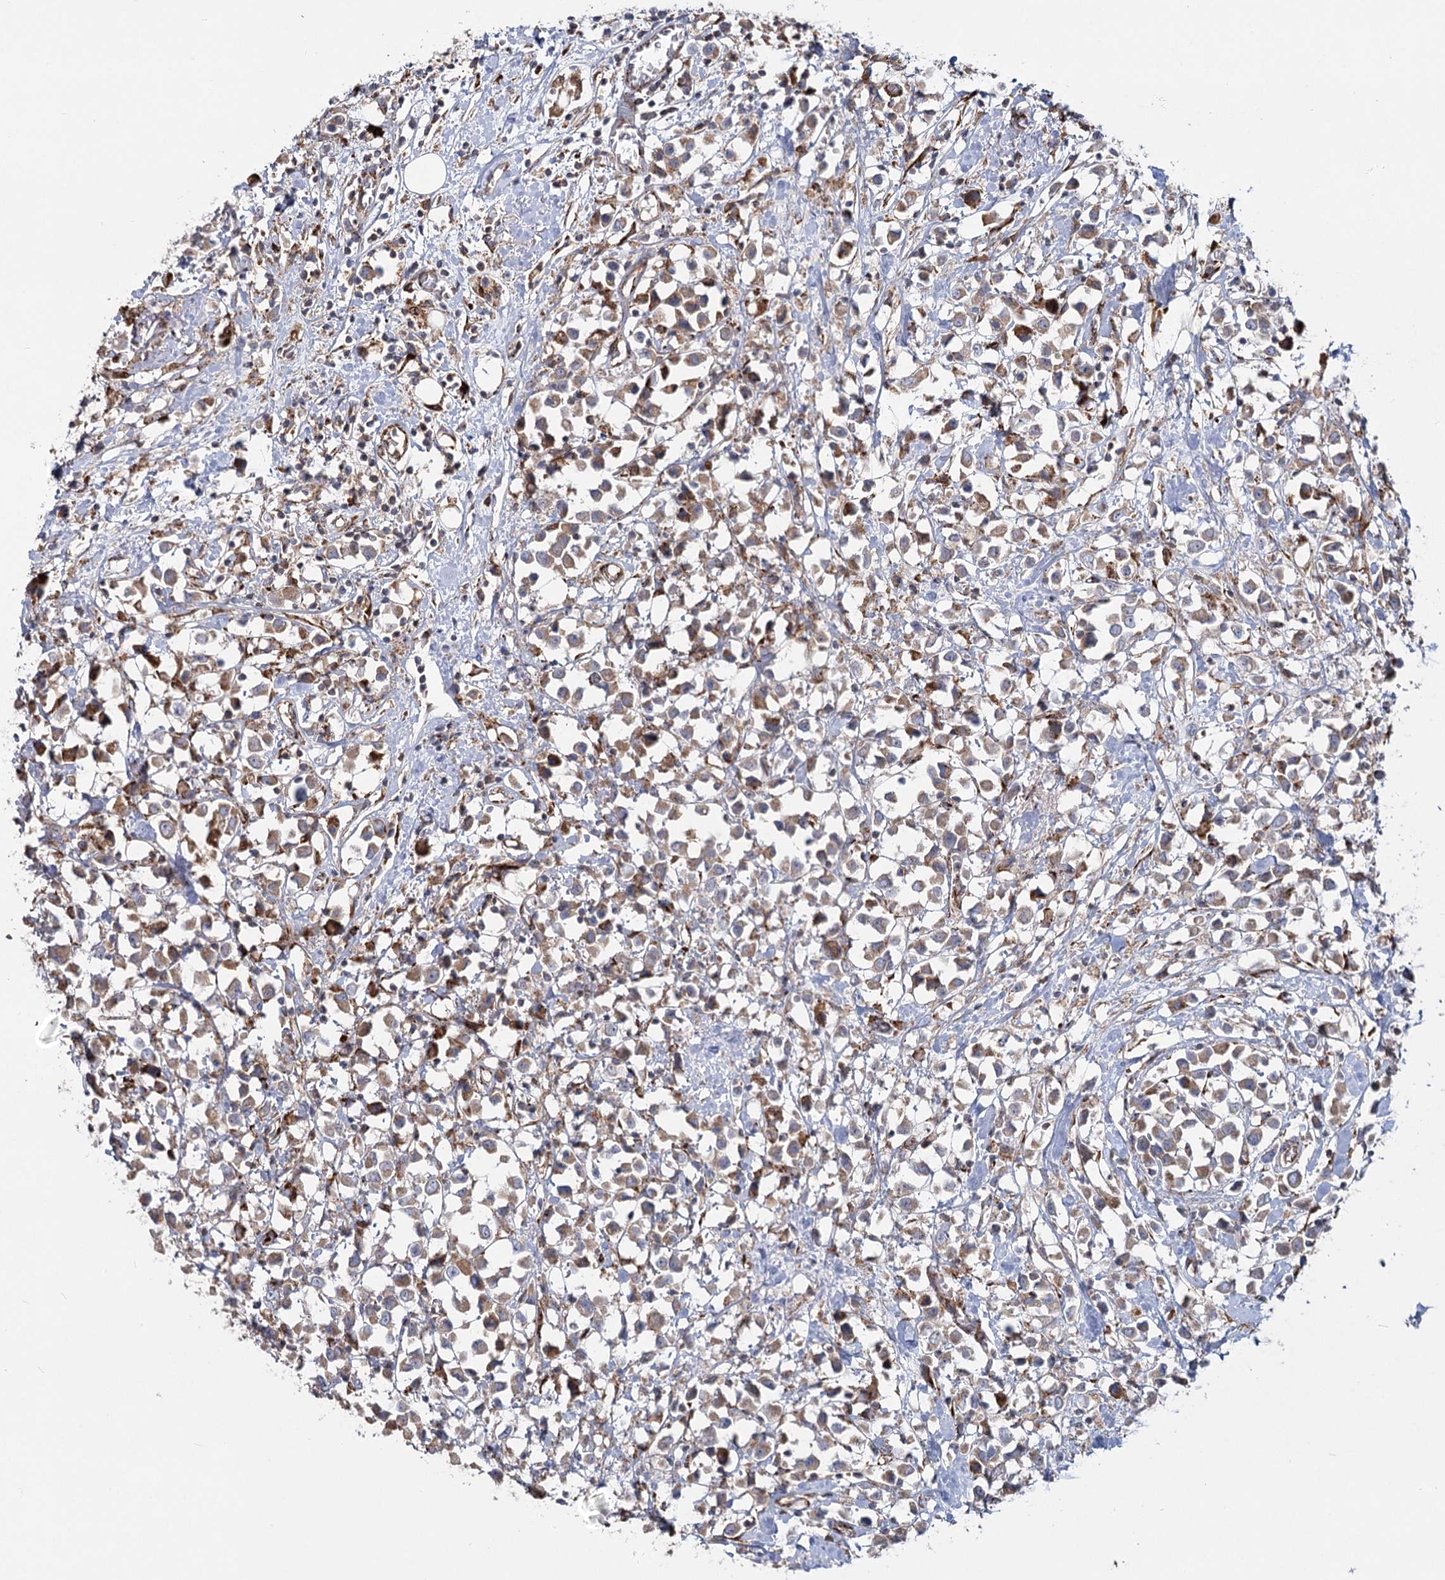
{"staining": {"intensity": "moderate", "quantity": ">75%", "location": "cytoplasmic/membranous"}, "tissue": "breast cancer", "cell_type": "Tumor cells", "image_type": "cancer", "snomed": [{"axis": "morphology", "description": "Duct carcinoma"}, {"axis": "topography", "description": "Breast"}], "caption": "DAB (3,3'-diaminobenzidine) immunohistochemical staining of human breast cancer displays moderate cytoplasmic/membranous protein expression in about >75% of tumor cells. (DAB (3,3'-diaminobenzidine) IHC with brightfield microscopy, high magnification).", "gene": "POGLUT1", "patient": {"sex": "female", "age": 61}}